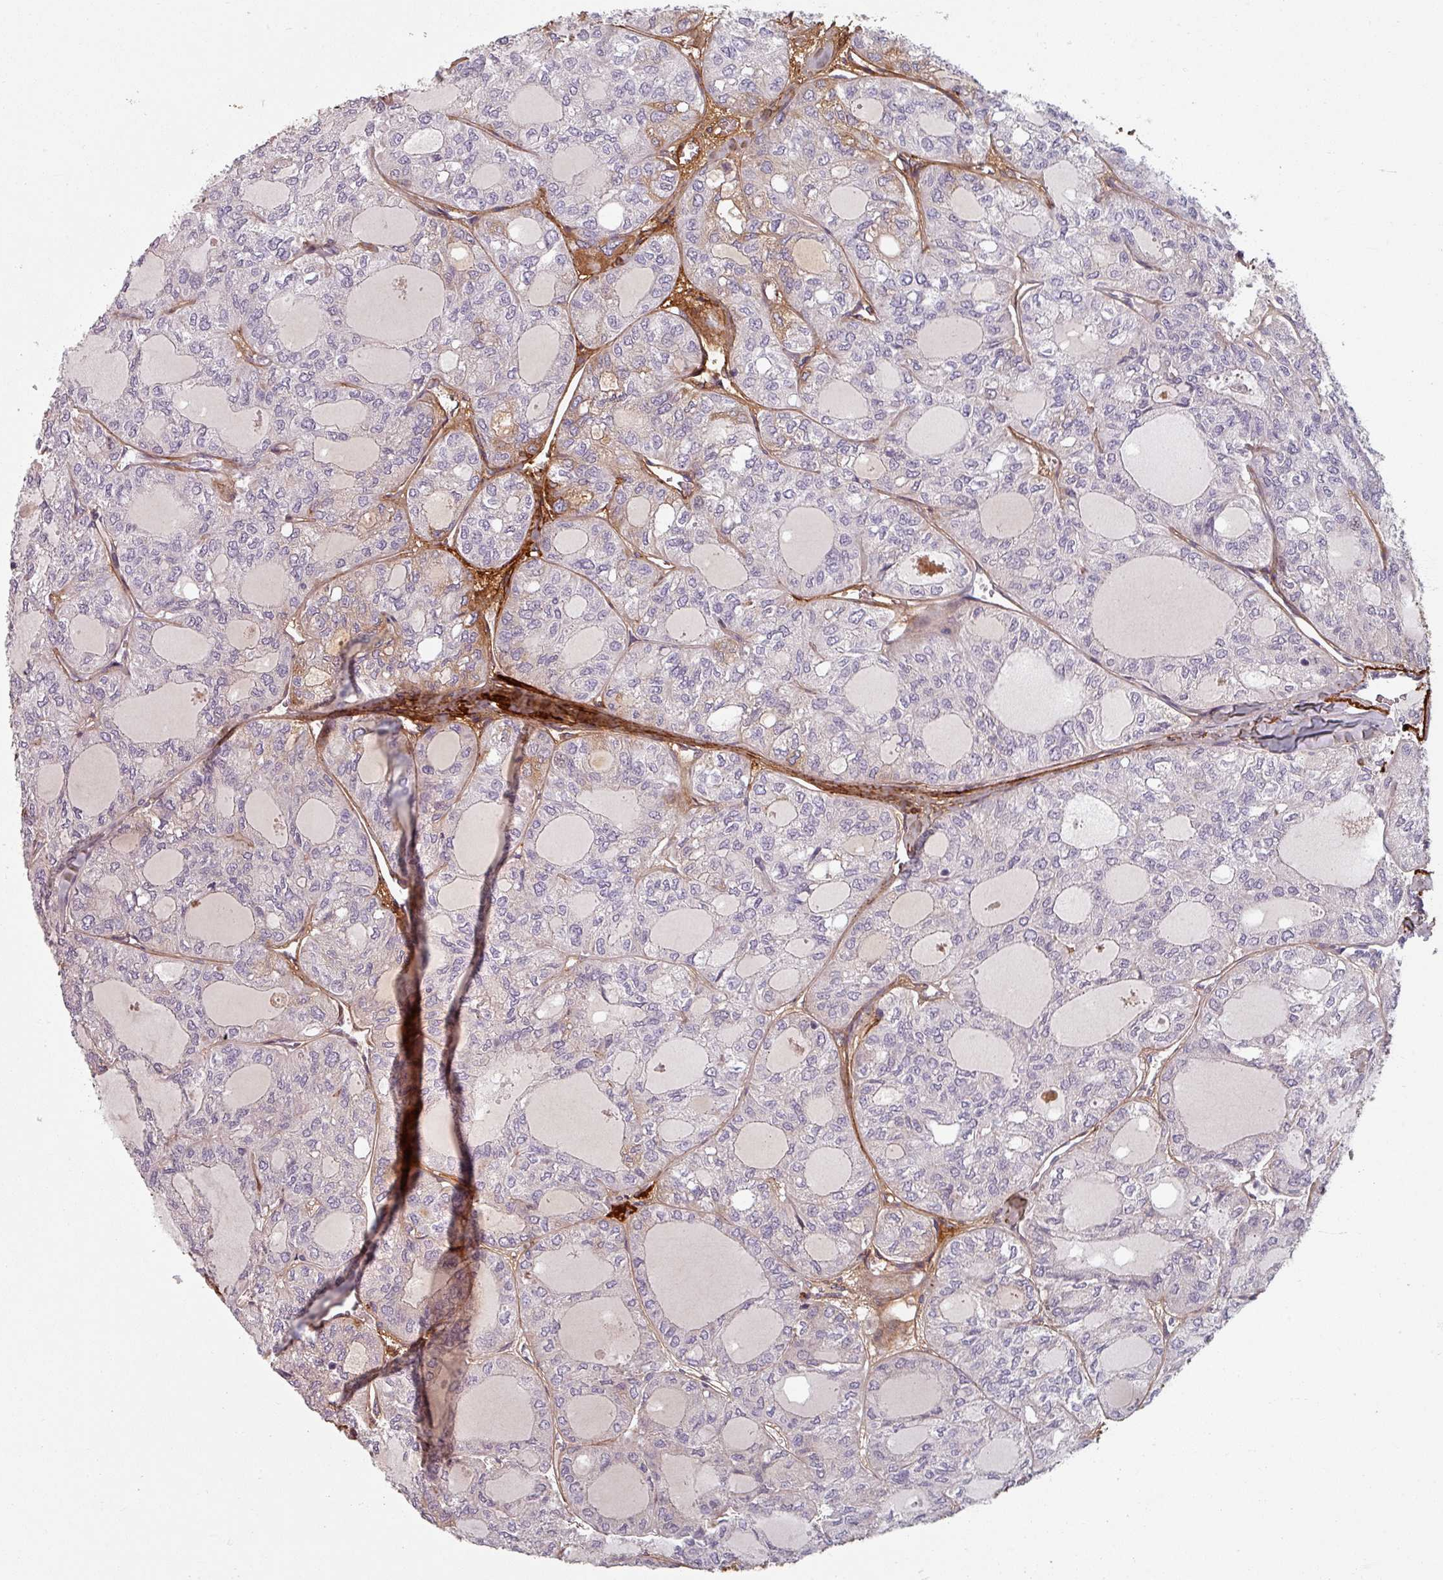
{"staining": {"intensity": "negative", "quantity": "none", "location": "none"}, "tissue": "thyroid cancer", "cell_type": "Tumor cells", "image_type": "cancer", "snomed": [{"axis": "morphology", "description": "Follicular adenoma carcinoma, NOS"}, {"axis": "topography", "description": "Thyroid gland"}], "caption": "Protein analysis of follicular adenoma carcinoma (thyroid) demonstrates no significant staining in tumor cells.", "gene": "CYB5RL", "patient": {"sex": "male", "age": 75}}